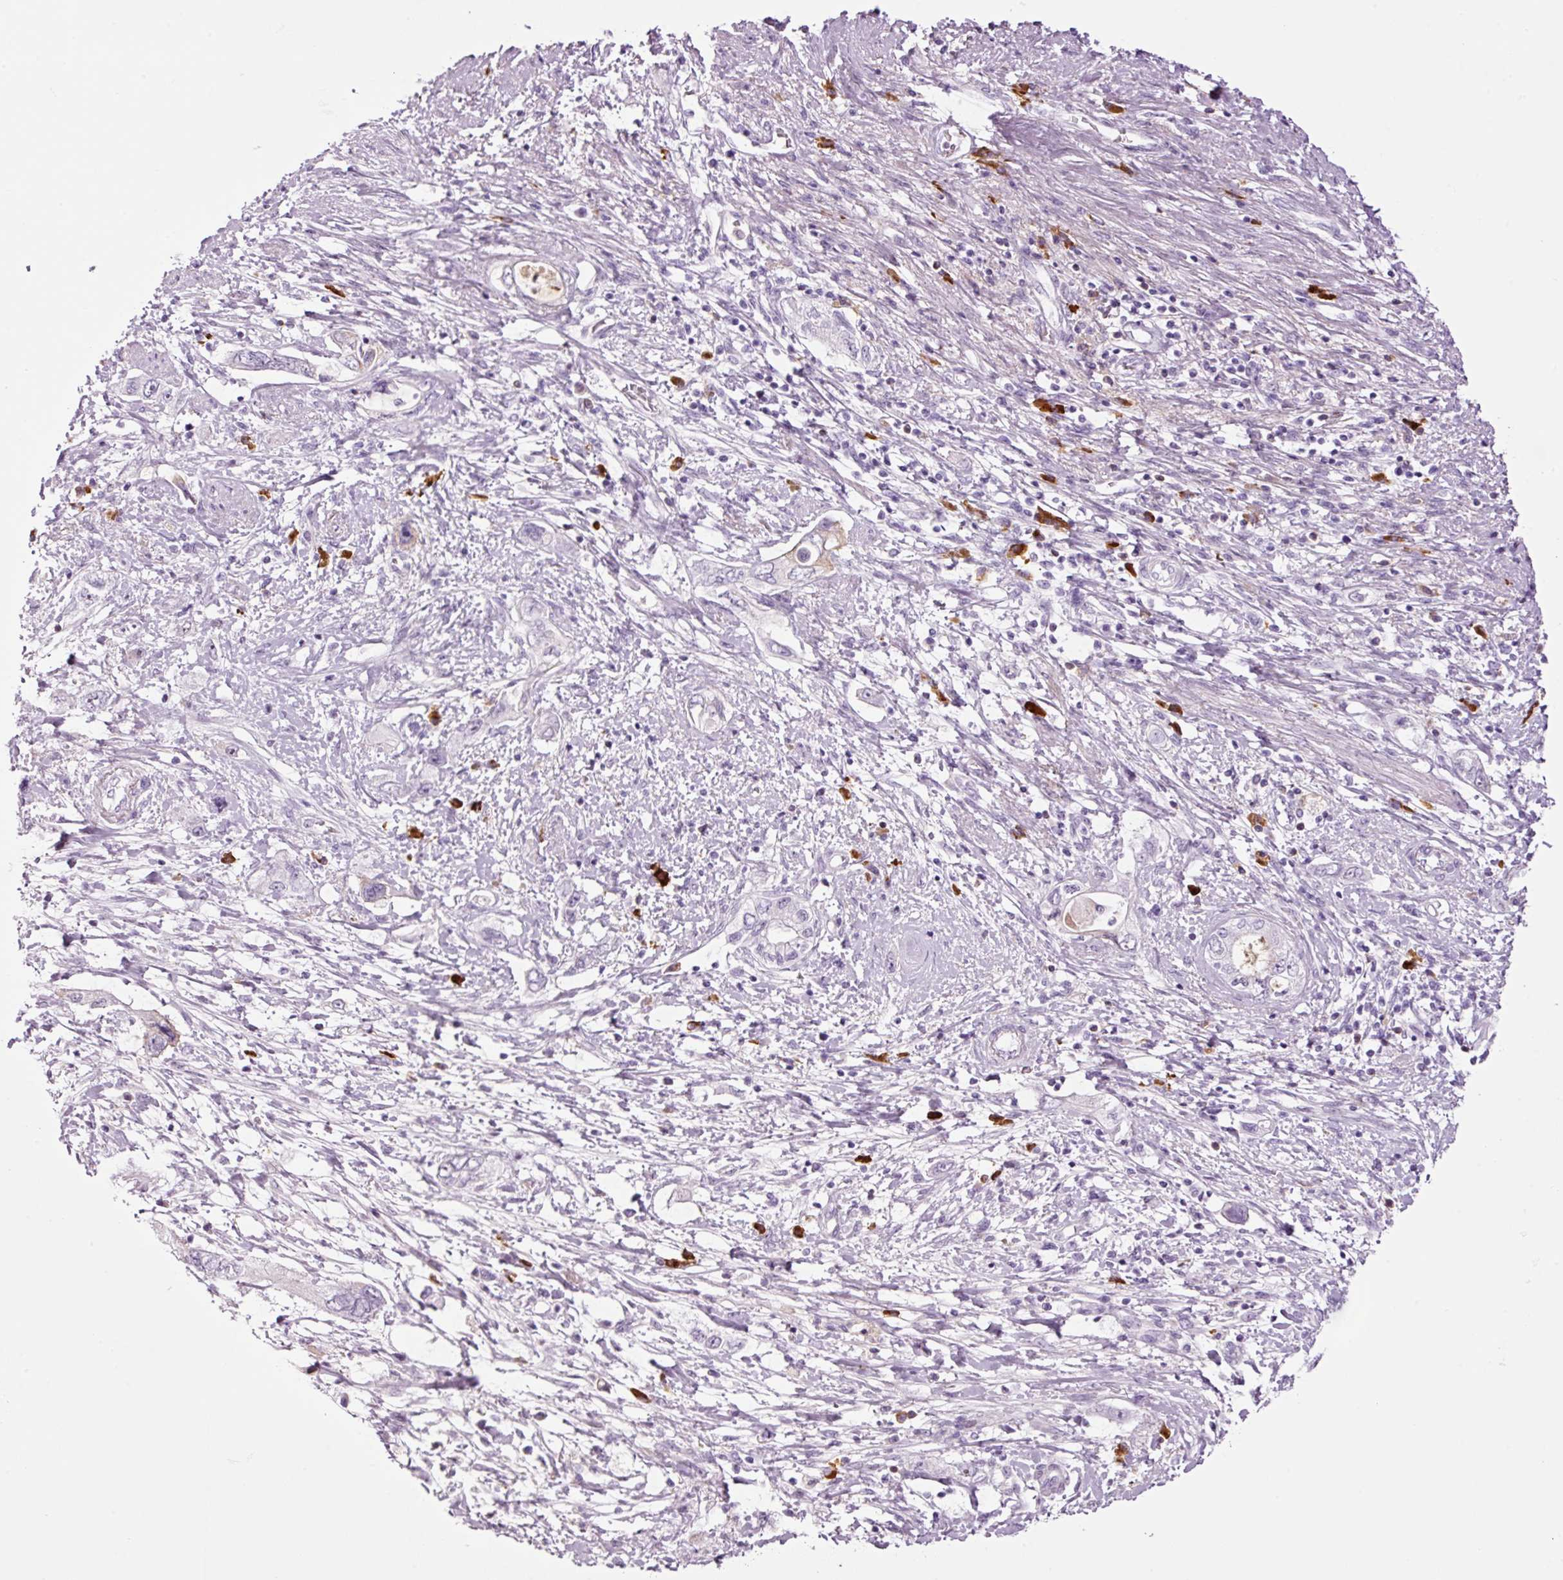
{"staining": {"intensity": "negative", "quantity": "none", "location": "none"}, "tissue": "pancreatic cancer", "cell_type": "Tumor cells", "image_type": "cancer", "snomed": [{"axis": "morphology", "description": "Adenocarcinoma, NOS"}, {"axis": "topography", "description": "Pancreas"}], "caption": "DAB (3,3'-diaminobenzidine) immunohistochemical staining of pancreatic cancer (adenocarcinoma) shows no significant positivity in tumor cells.", "gene": "KLF1", "patient": {"sex": "female", "age": 73}}